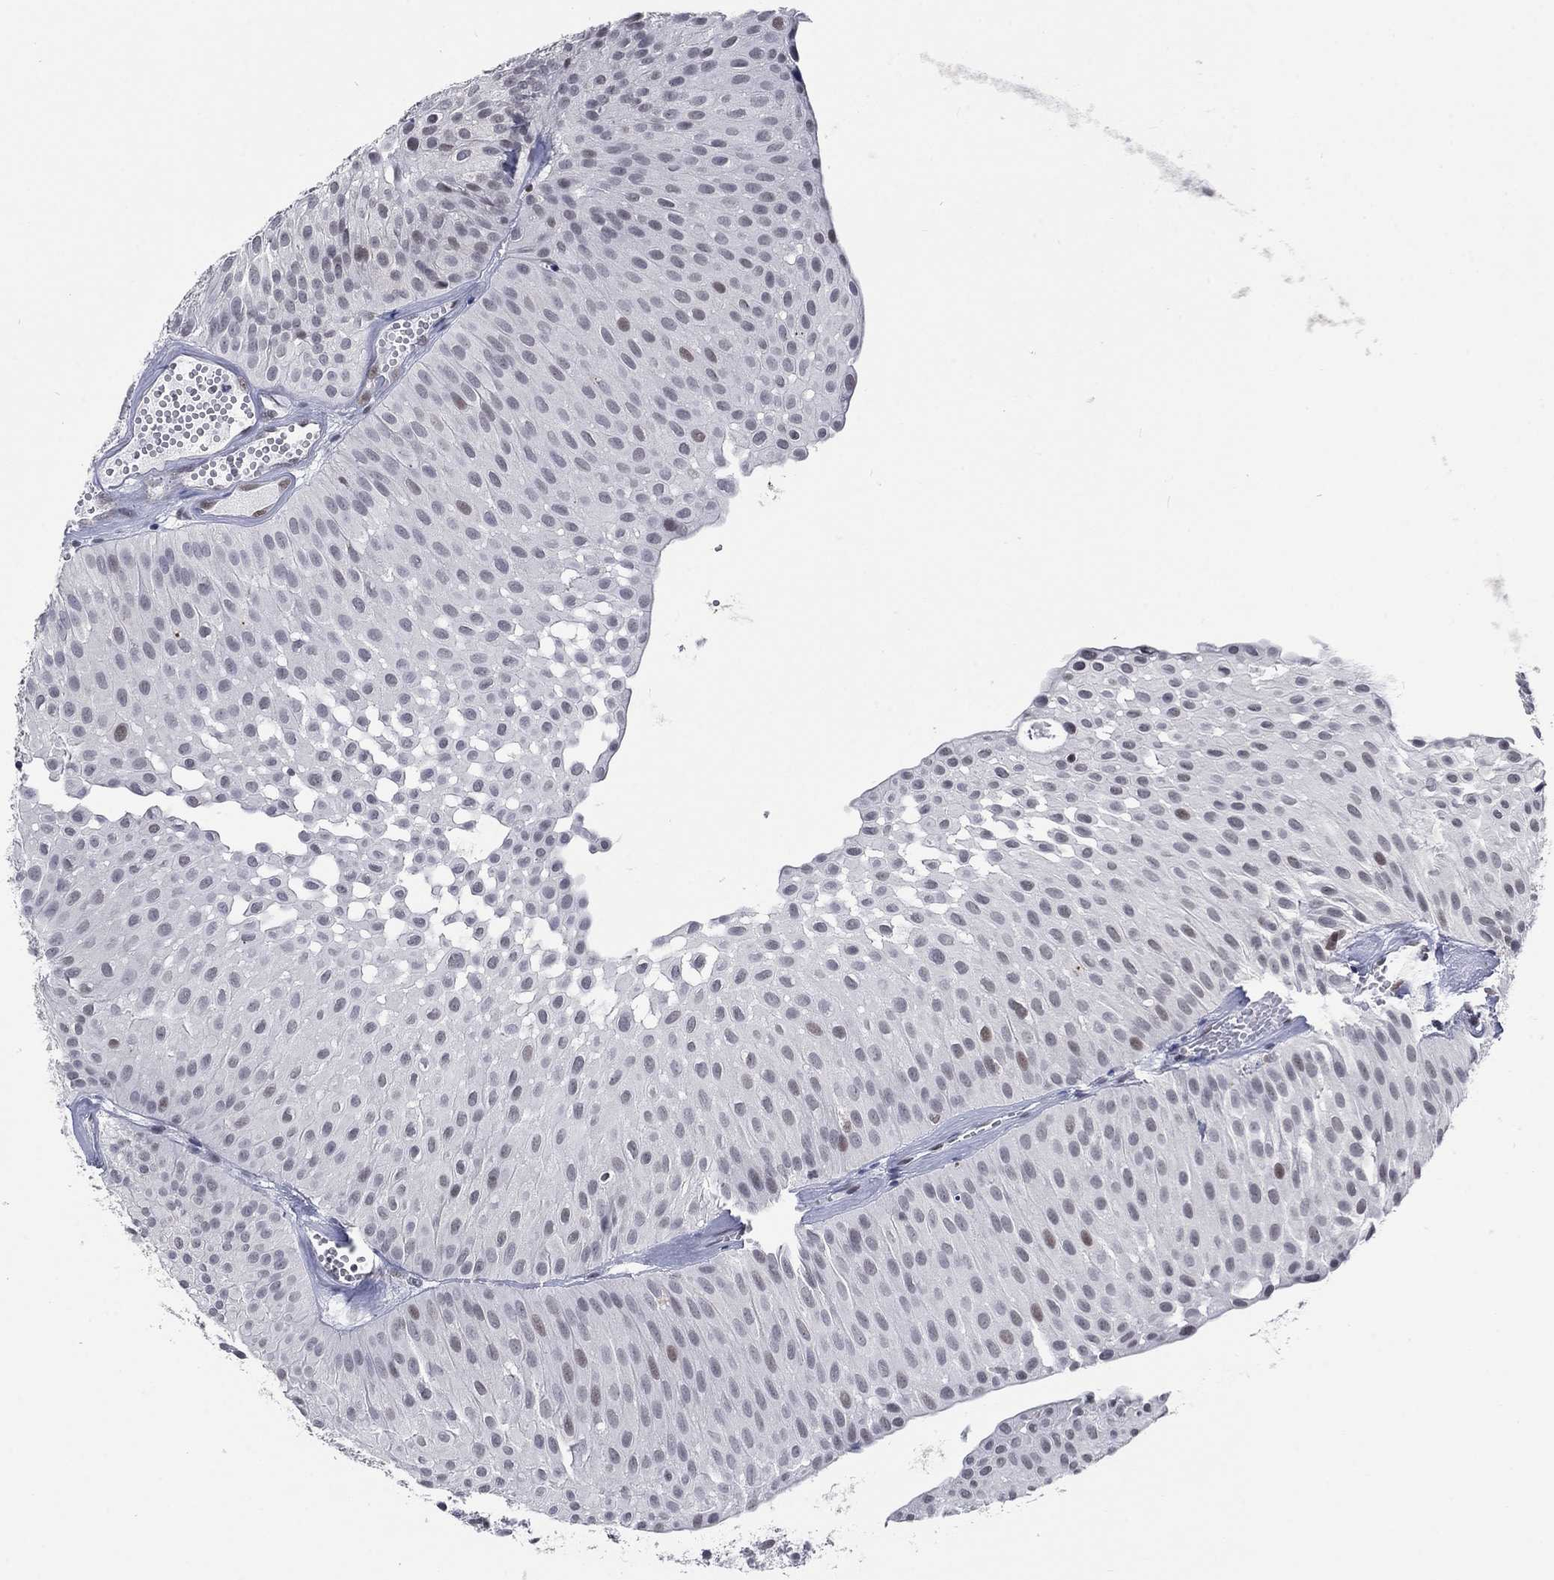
{"staining": {"intensity": "negative", "quantity": "none", "location": "none"}, "tissue": "urothelial cancer", "cell_type": "Tumor cells", "image_type": "cancer", "snomed": [{"axis": "morphology", "description": "Urothelial carcinoma, Low grade"}, {"axis": "topography", "description": "Urinary bladder"}], "caption": "This is a micrograph of immunohistochemistry staining of urothelial cancer, which shows no staining in tumor cells.", "gene": "HCFC1", "patient": {"sex": "male", "age": 64}}